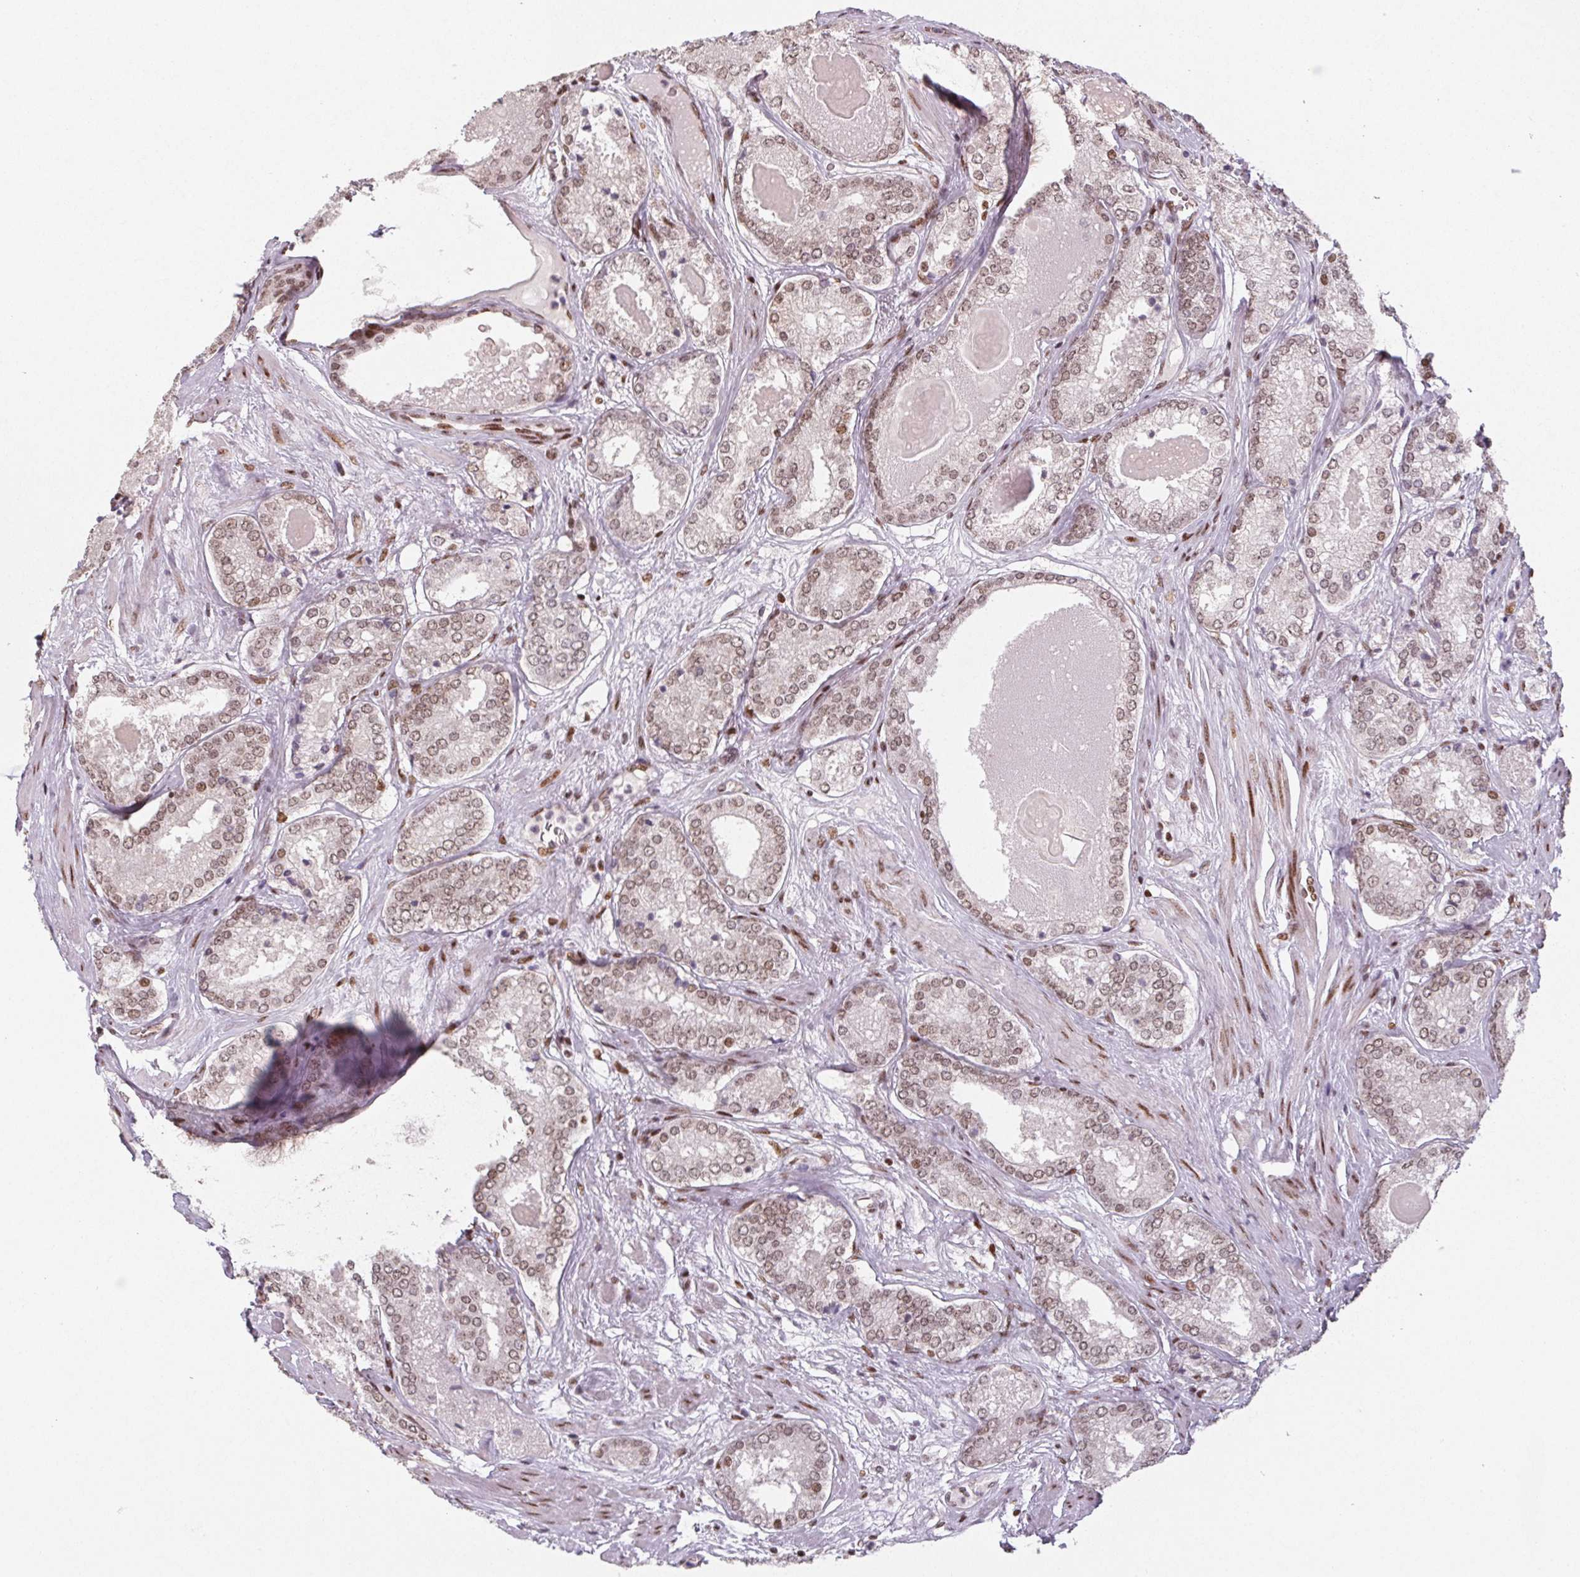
{"staining": {"intensity": "moderate", "quantity": ">75%", "location": "nuclear"}, "tissue": "prostate cancer", "cell_type": "Tumor cells", "image_type": "cancer", "snomed": [{"axis": "morphology", "description": "Adenocarcinoma, NOS"}, {"axis": "morphology", "description": "Adenocarcinoma, Low grade"}, {"axis": "topography", "description": "Prostate"}], "caption": "The histopathology image exhibits immunohistochemical staining of prostate adenocarcinoma. There is moderate nuclear expression is seen in about >75% of tumor cells. (IHC, brightfield microscopy, high magnification).", "gene": "KMT2A", "patient": {"sex": "male", "age": 68}}